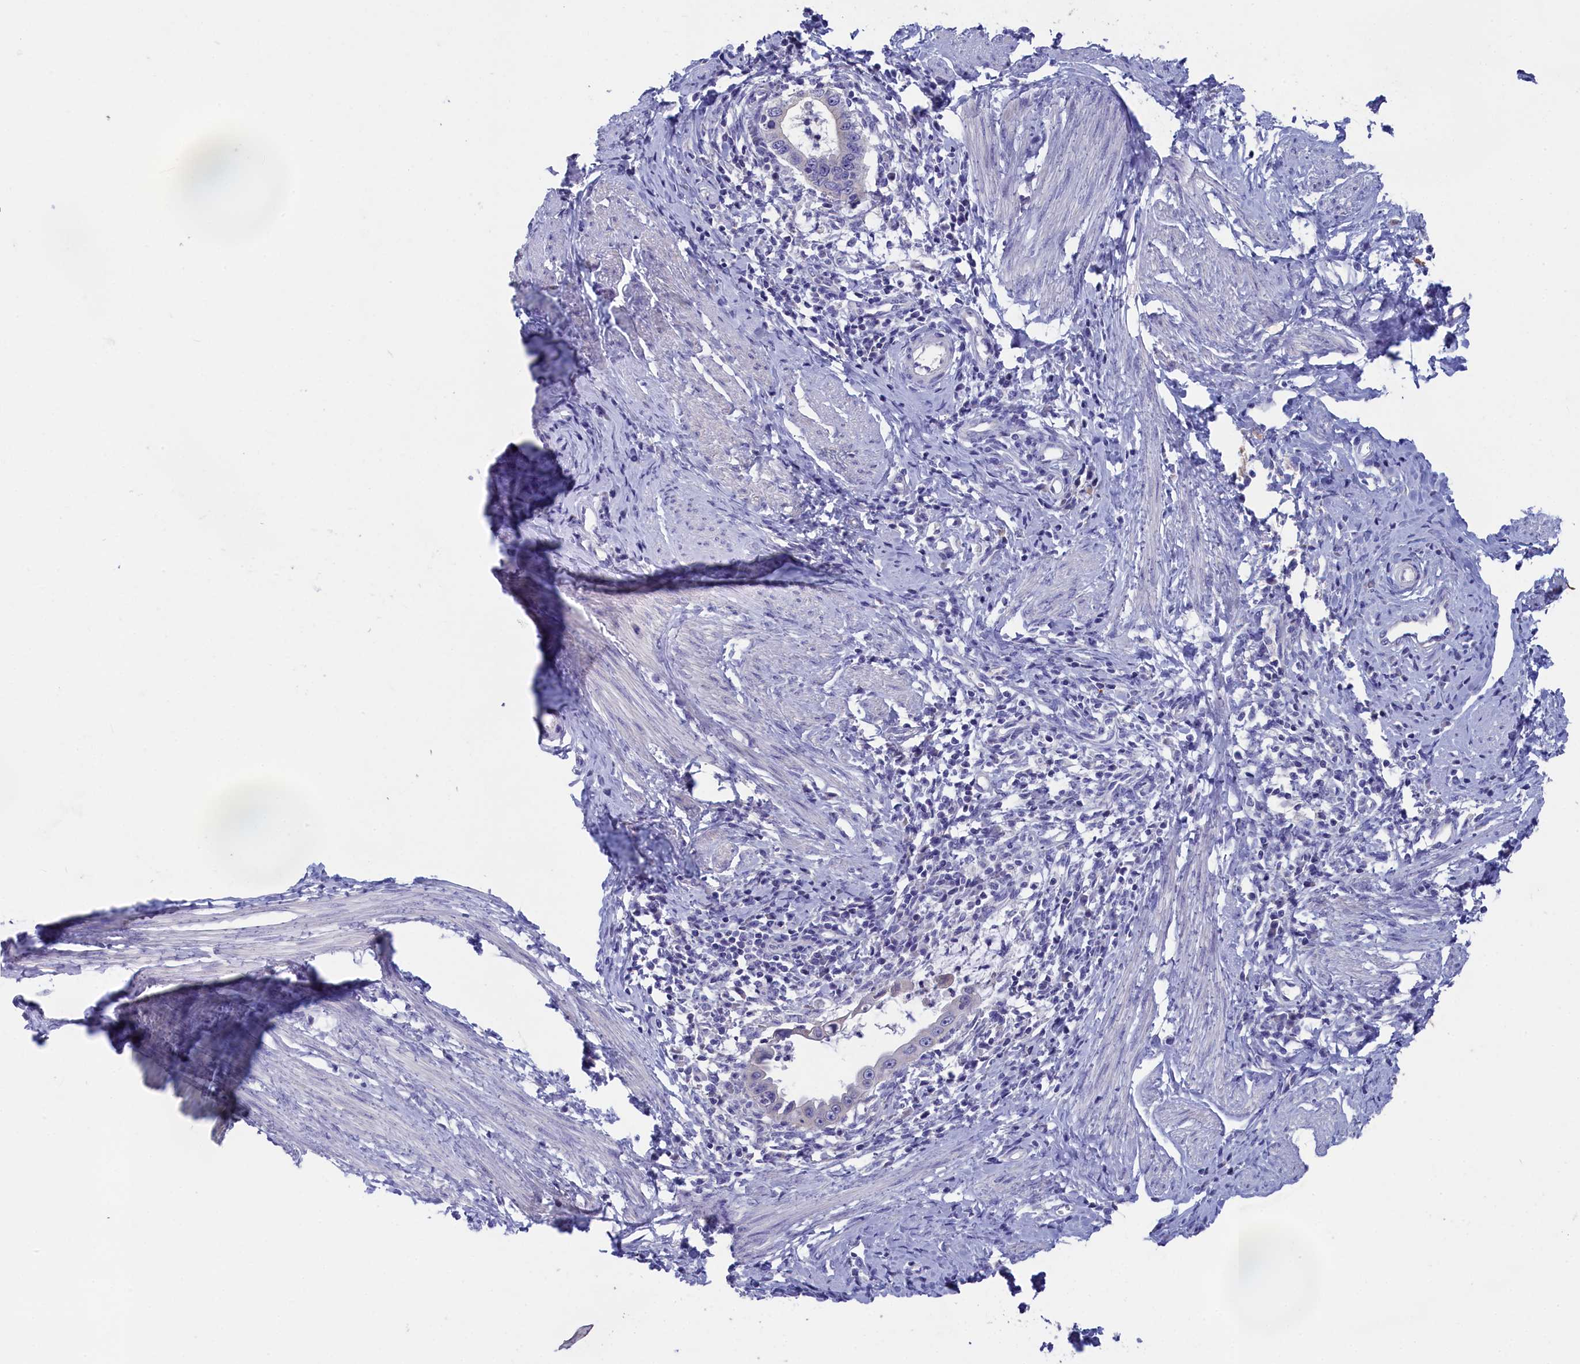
{"staining": {"intensity": "negative", "quantity": "none", "location": "none"}, "tissue": "cervical cancer", "cell_type": "Tumor cells", "image_type": "cancer", "snomed": [{"axis": "morphology", "description": "Adenocarcinoma, NOS"}, {"axis": "topography", "description": "Cervix"}], "caption": "Tumor cells are negative for protein expression in human cervical cancer (adenocarcinoma). (Stains: DAB immunohistochemistry with hematoxylin counter stain, Microscopy: brightfield microscopy at high magnification).", "gene": "PRDM12", "patient": {"sex": "female", "age": 36}}